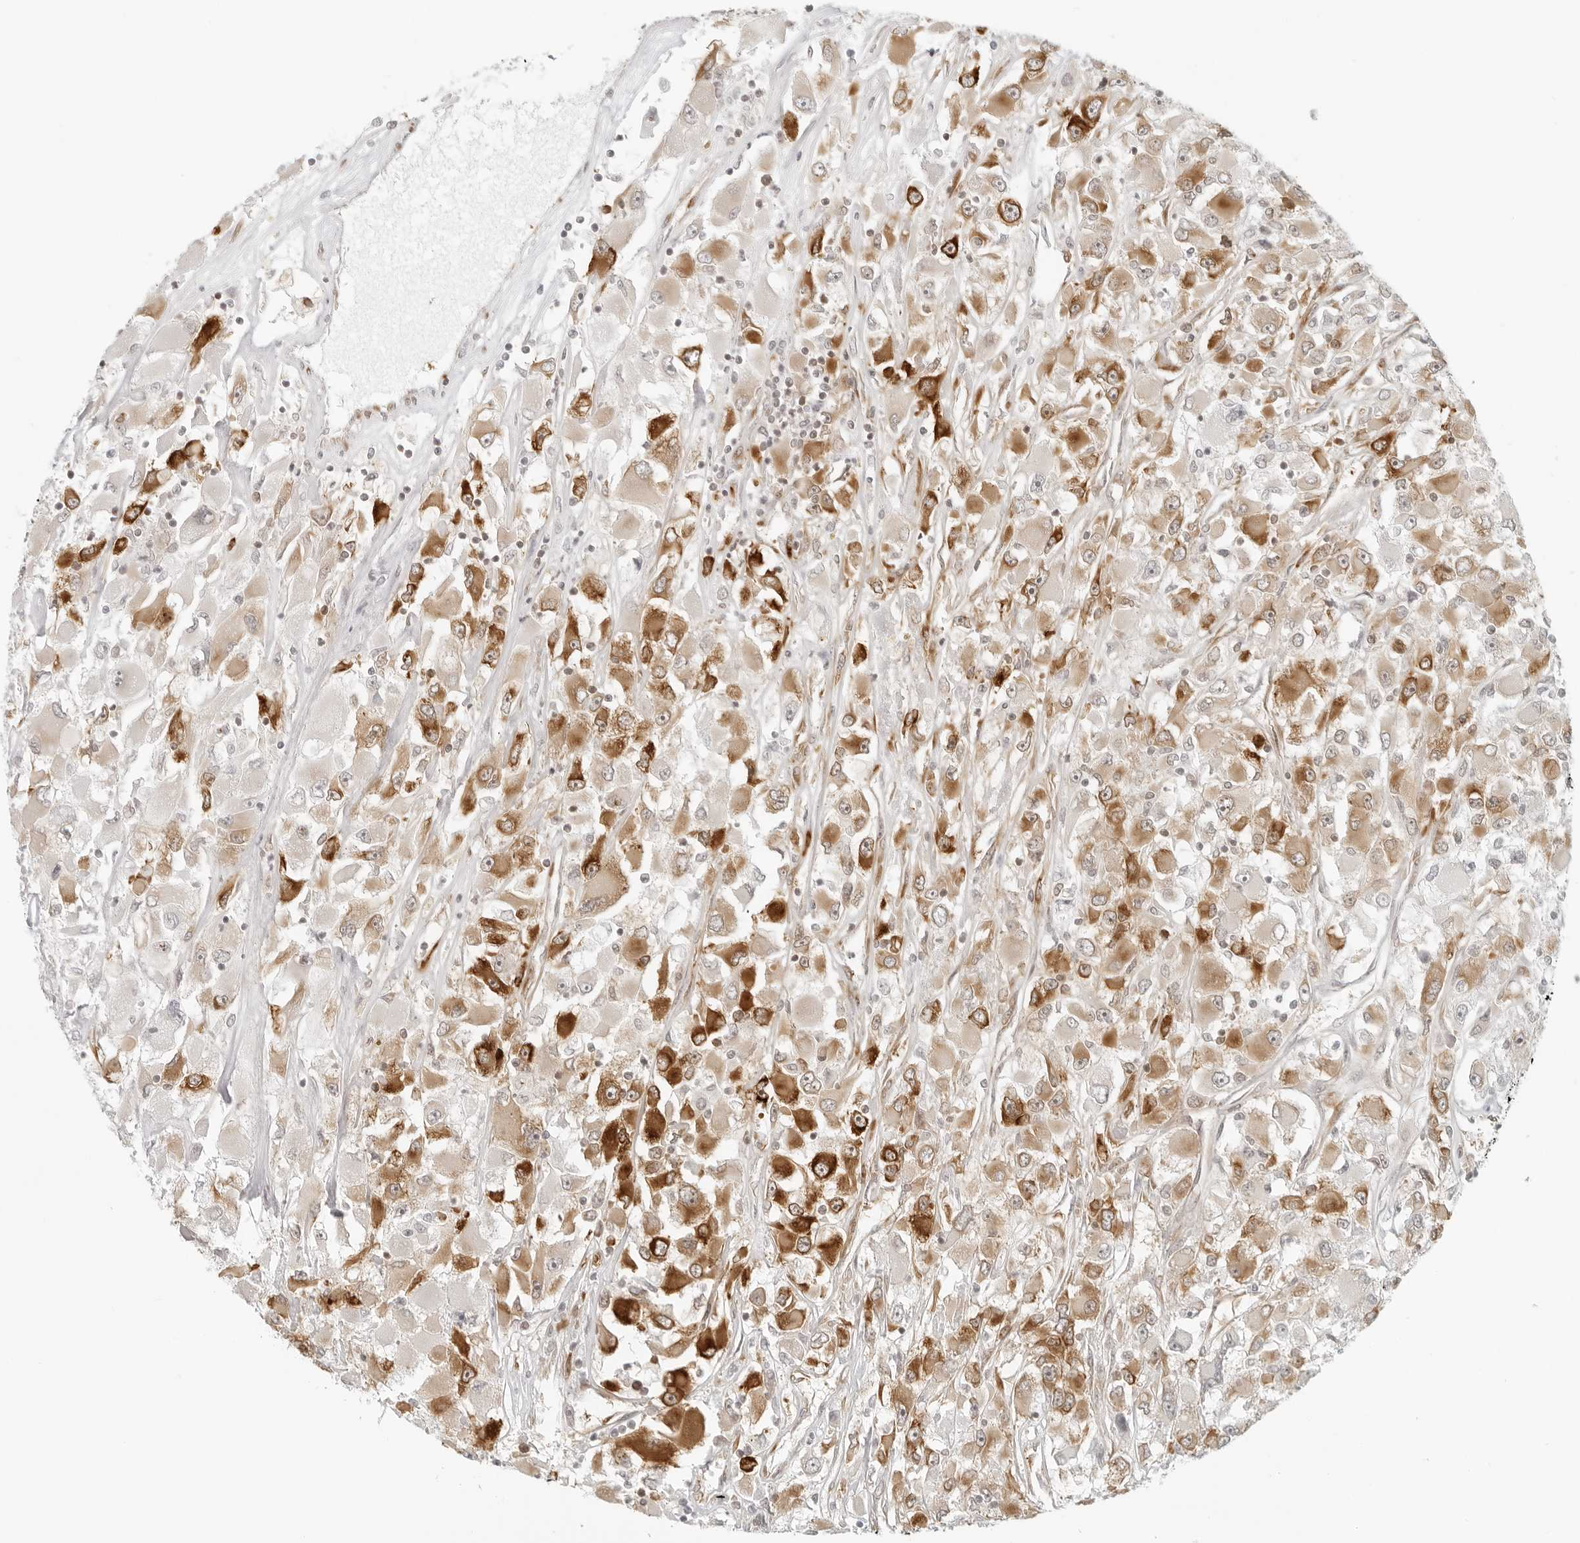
{"staining": {"intensity": "strong", "quantity": ">75%", "location": "cytoplasmic/membranous"}, "tissue": "renal cancer", "cell_type": "Tumor cells", "image_type": "cancer", "snomed": [{"axis": "morphology", "description": "Adenocarcinoma, NOS"}, {"axis": "topography", "description": "Kidney"}], "caption": "Renal cancer (adenocarcinoma) stained for a protein exhibits strong cytoplasmic/membranous positivity in tumor cells.", "gene": "EIF4G1", "patient": {"sex": "female", "age": 52}}